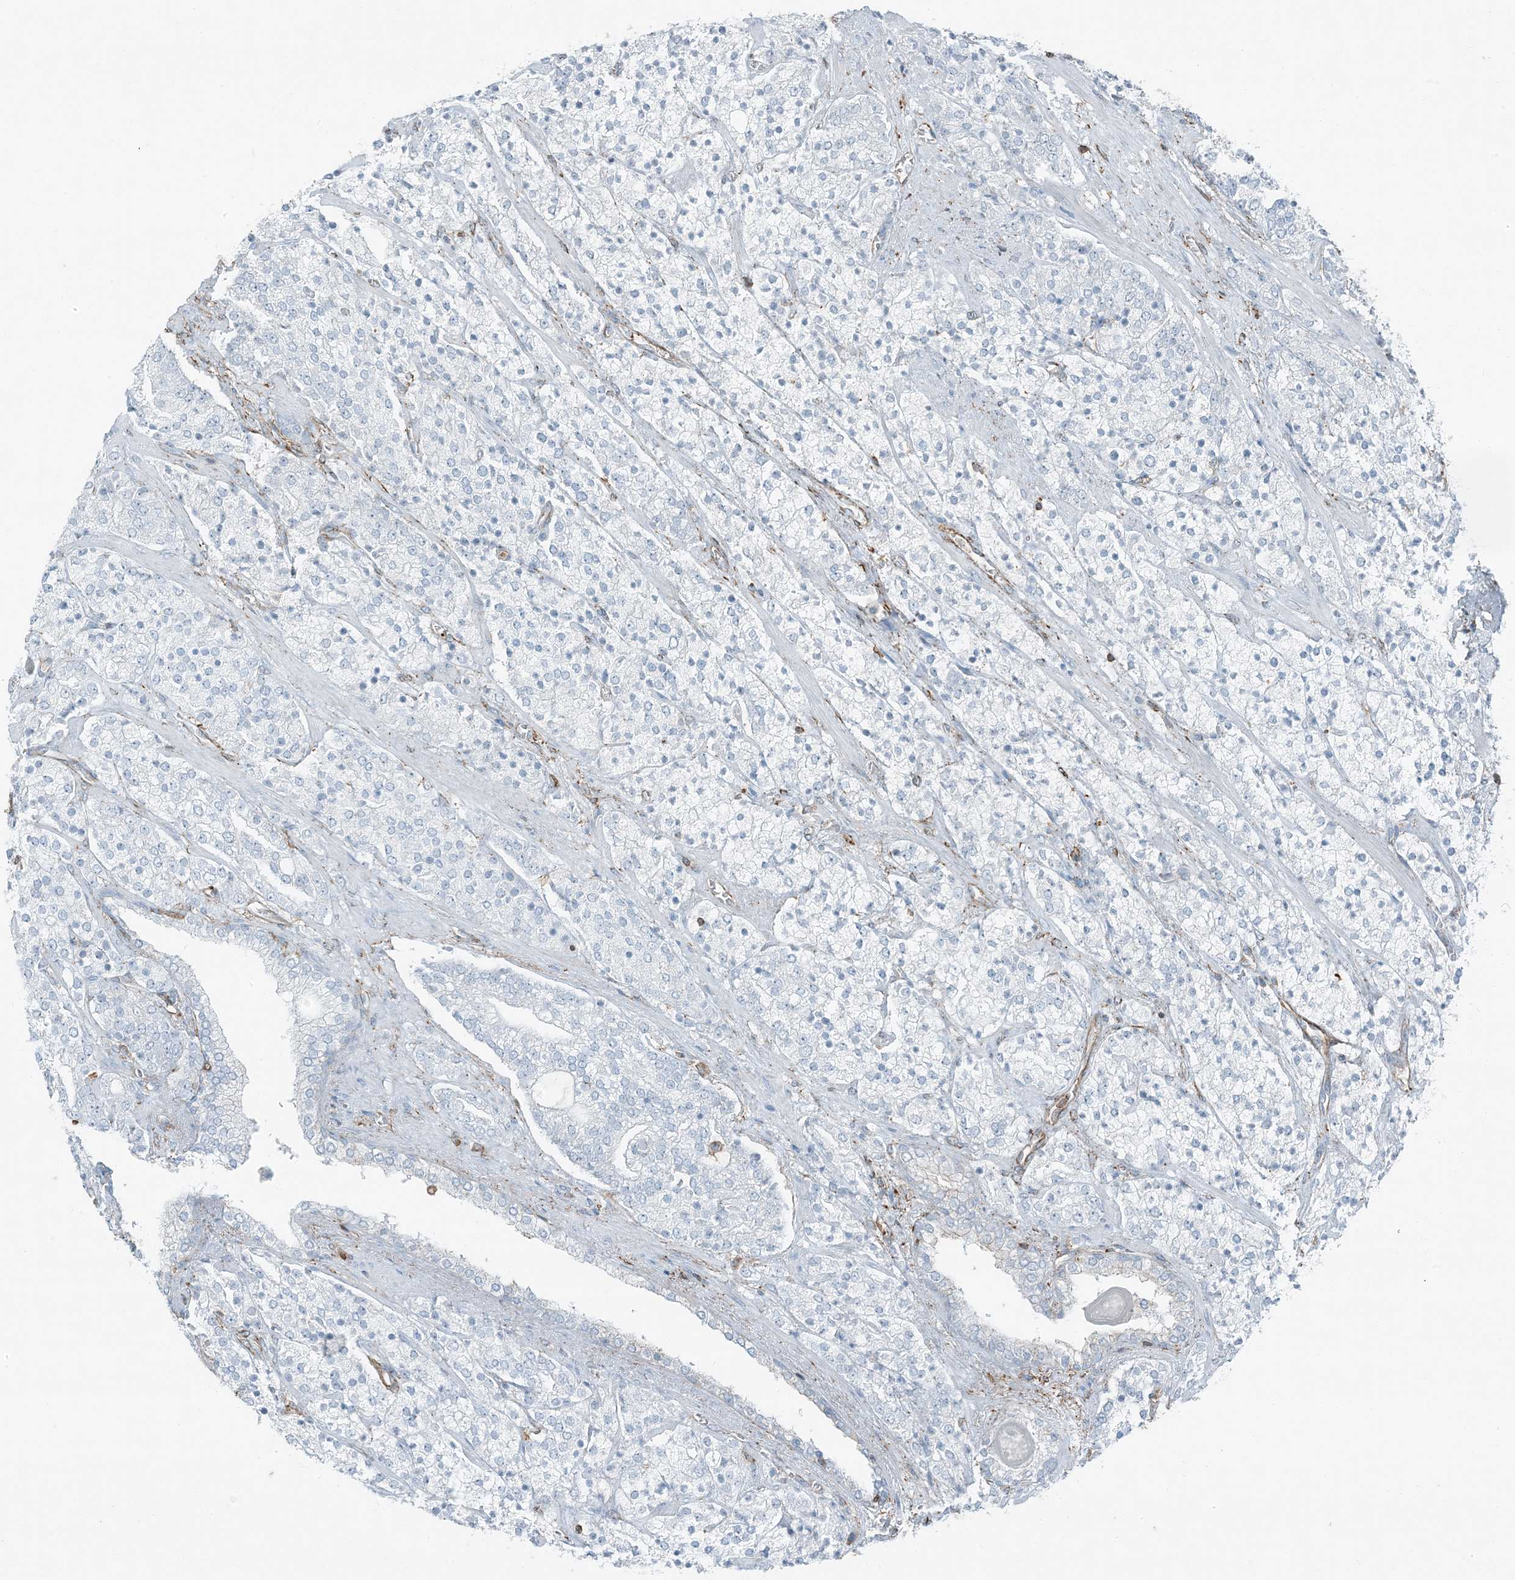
{"staining": {"intensity": "negative", "quantity": "none", "location": "none"}, "tissue": "prostate cancer", "cell_type": "Tumor cells", "image_type": "cancer", "snomed": [{"axis": "morphology", "description": "Adenocarcinoma, High grade"}, {"axis": "topography", "description": "Prostate"}], "caption": "Image shows no significant protein positivity in tumor cells of prostate cancer (high-grade adenocarcinoma).", "gene": "APOBEC3C", "patient": {"sex": "male", "age": 71}}